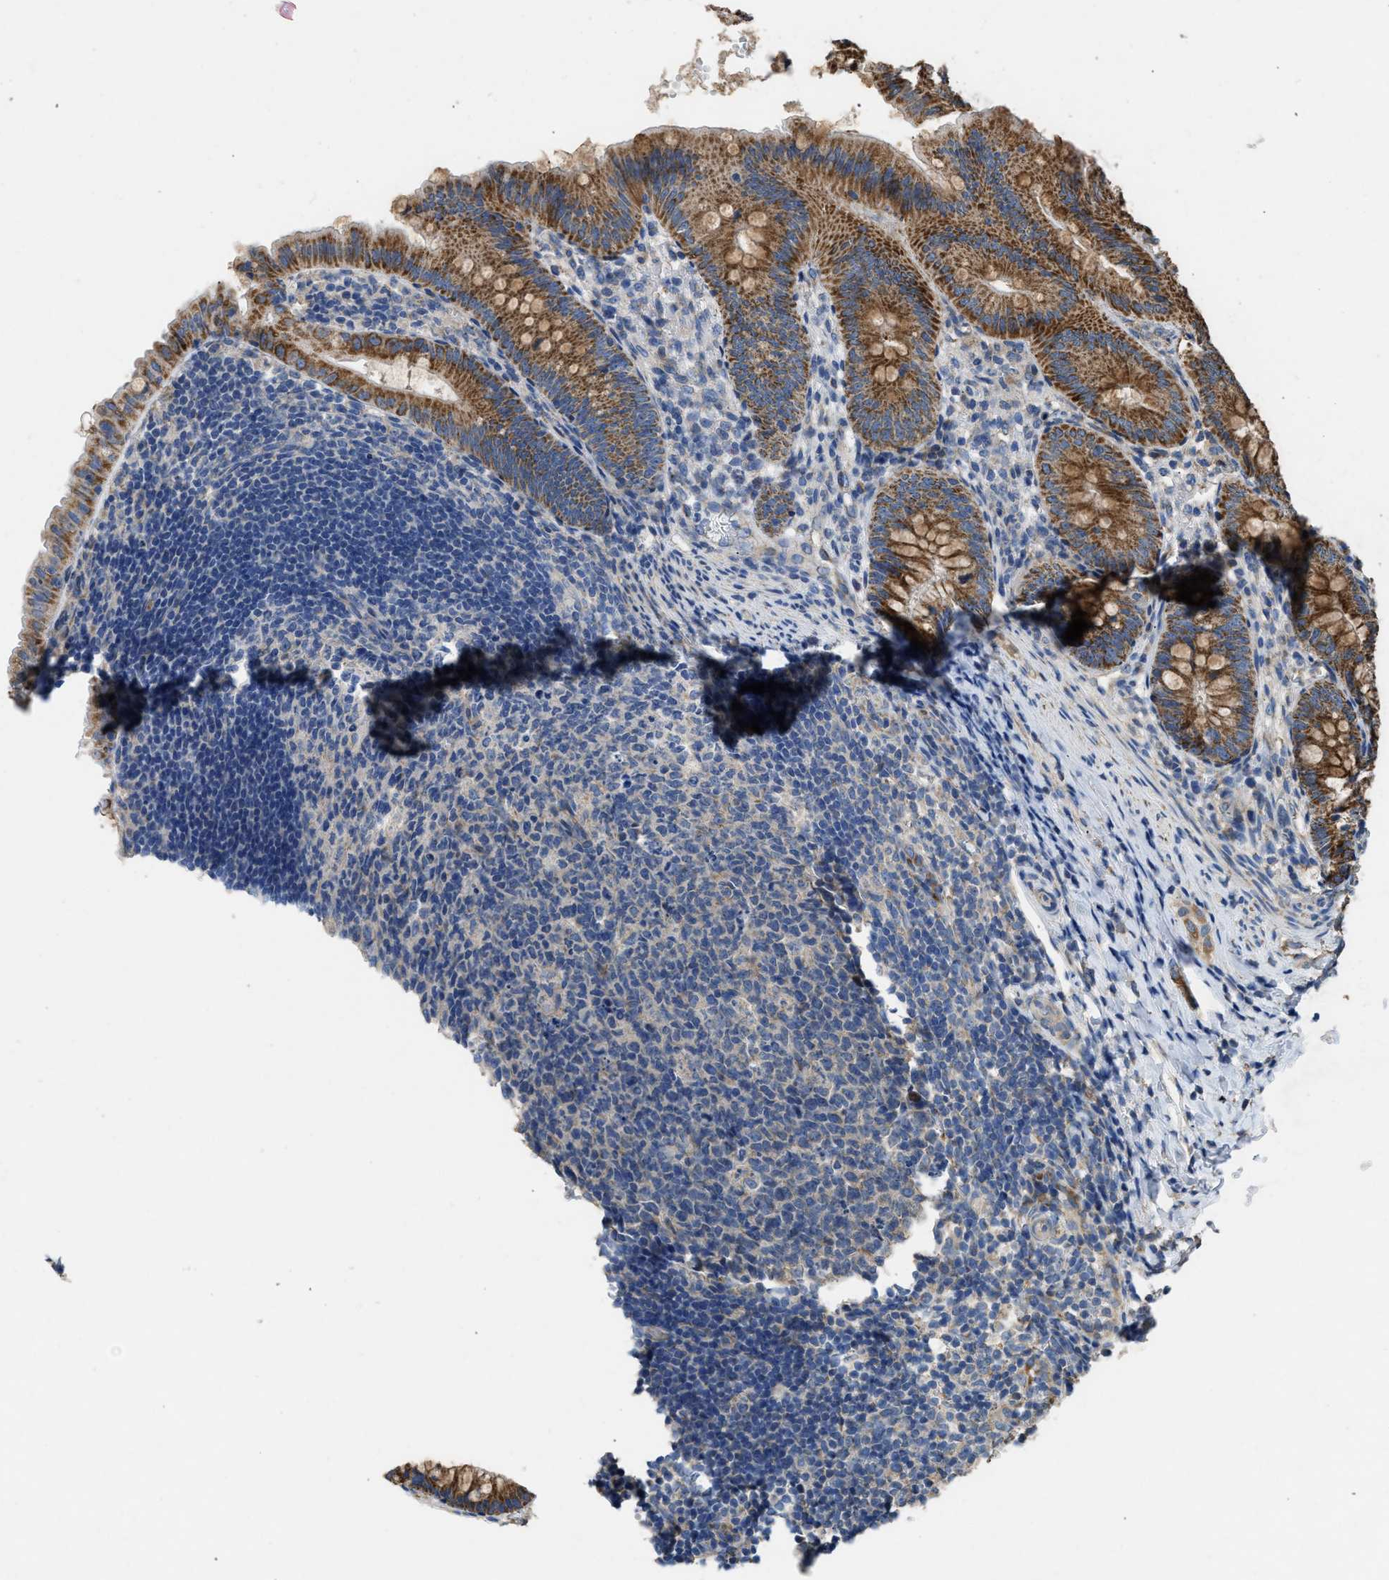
{"staining": {"intensity": "strong", "quantity": ">75%", "location": "cytoplasmic/membranous"}, "tissue": "appendix", "cell_type": "Glandular cells", "image_type": "normal", "snomed": [{"axis": "morphology", "description": "Normal tissue, NOS"}, {"axis": "topography", "description": "Appendix"}], "caption": "This is a micrograph of immunohistochemistry staining of benign appendix, which shows strong positivity in the cytoplasmic/membranous of glandular cells.", "gene": "TMEM150A", "patient": {"sex": "male", "age": 1}}